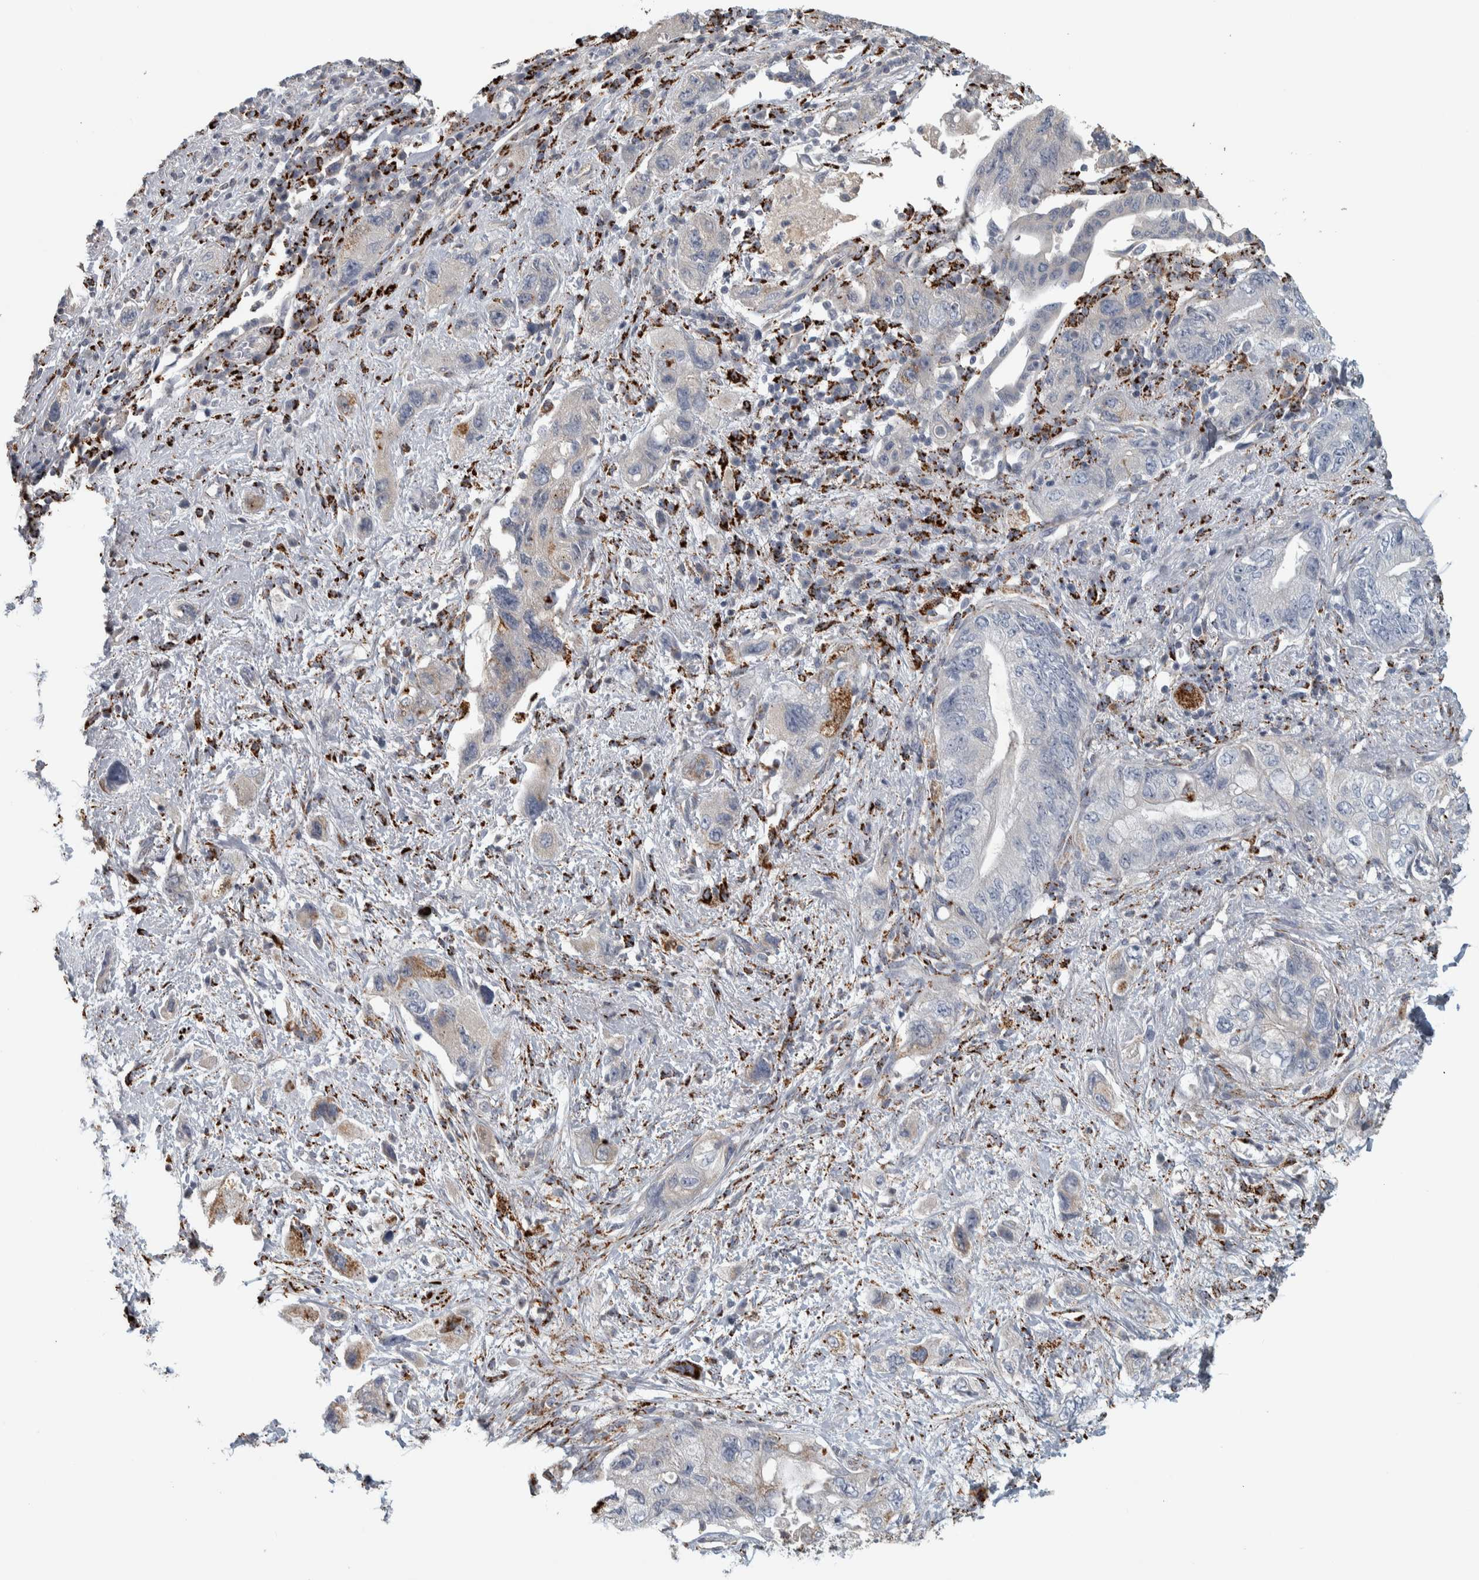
{"staining": {"intensity": "moderate", "quantity": "<25%", "location": "cytoplasmic/membranous"}, "tissue": "pancreatic cancer", "cell_type": "Tumor cells", "image_type": "cancer", "snomed": [{"axis": "morphology", "description": "Adenocarcinoma, NOS"}, {"axis": "topography", "description": "Pancreas"}], "caption": "Pancreatic cancer (adenocarcinoma) stained with a brown dye exhibits moderate cytoplasmic/membranous positive expression in approximately <25% of tumor cells.", "gene": "FAM78A", "patient": {"sex": "female", "age": 73}}